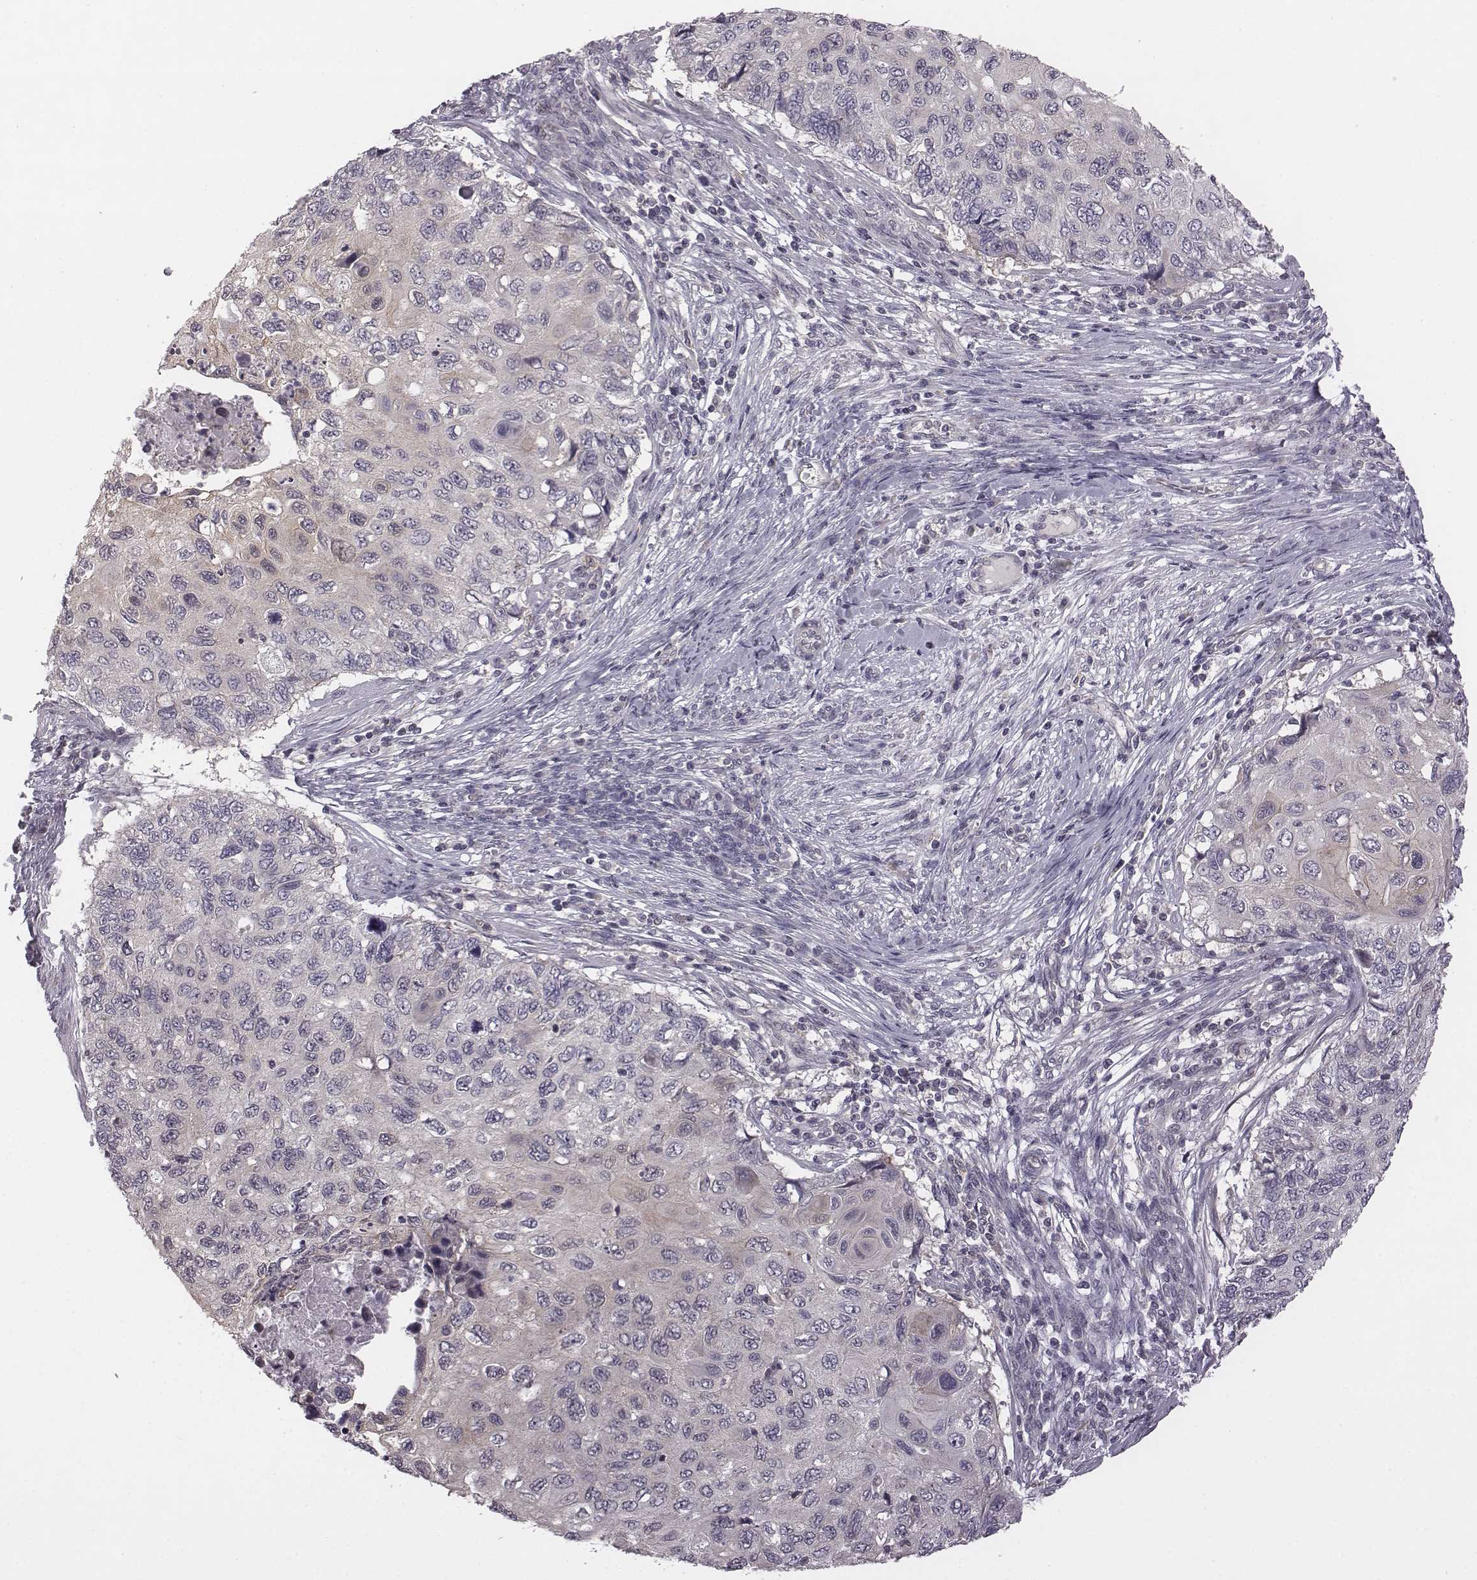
{"staining": {"intensity": "negative", "quantity": "none", "location": "none"}, "tissue": "cervical cancer", "cell_type": "Tumor cells", "image_type": "cancer", "snomed": [{"axis": "morphology", "description": "Squamous cell carcinoma, NOS"}, {"axis": "topography", "description": "Cervix"}], "caption": "An immunohistochemistry (IHC) histopathology image of cervical cancer is shown. There is no staining in tumor cells of cervical cancer.", "gene": "BICDL1", "patient": {"sex": "female", "age": 70}}